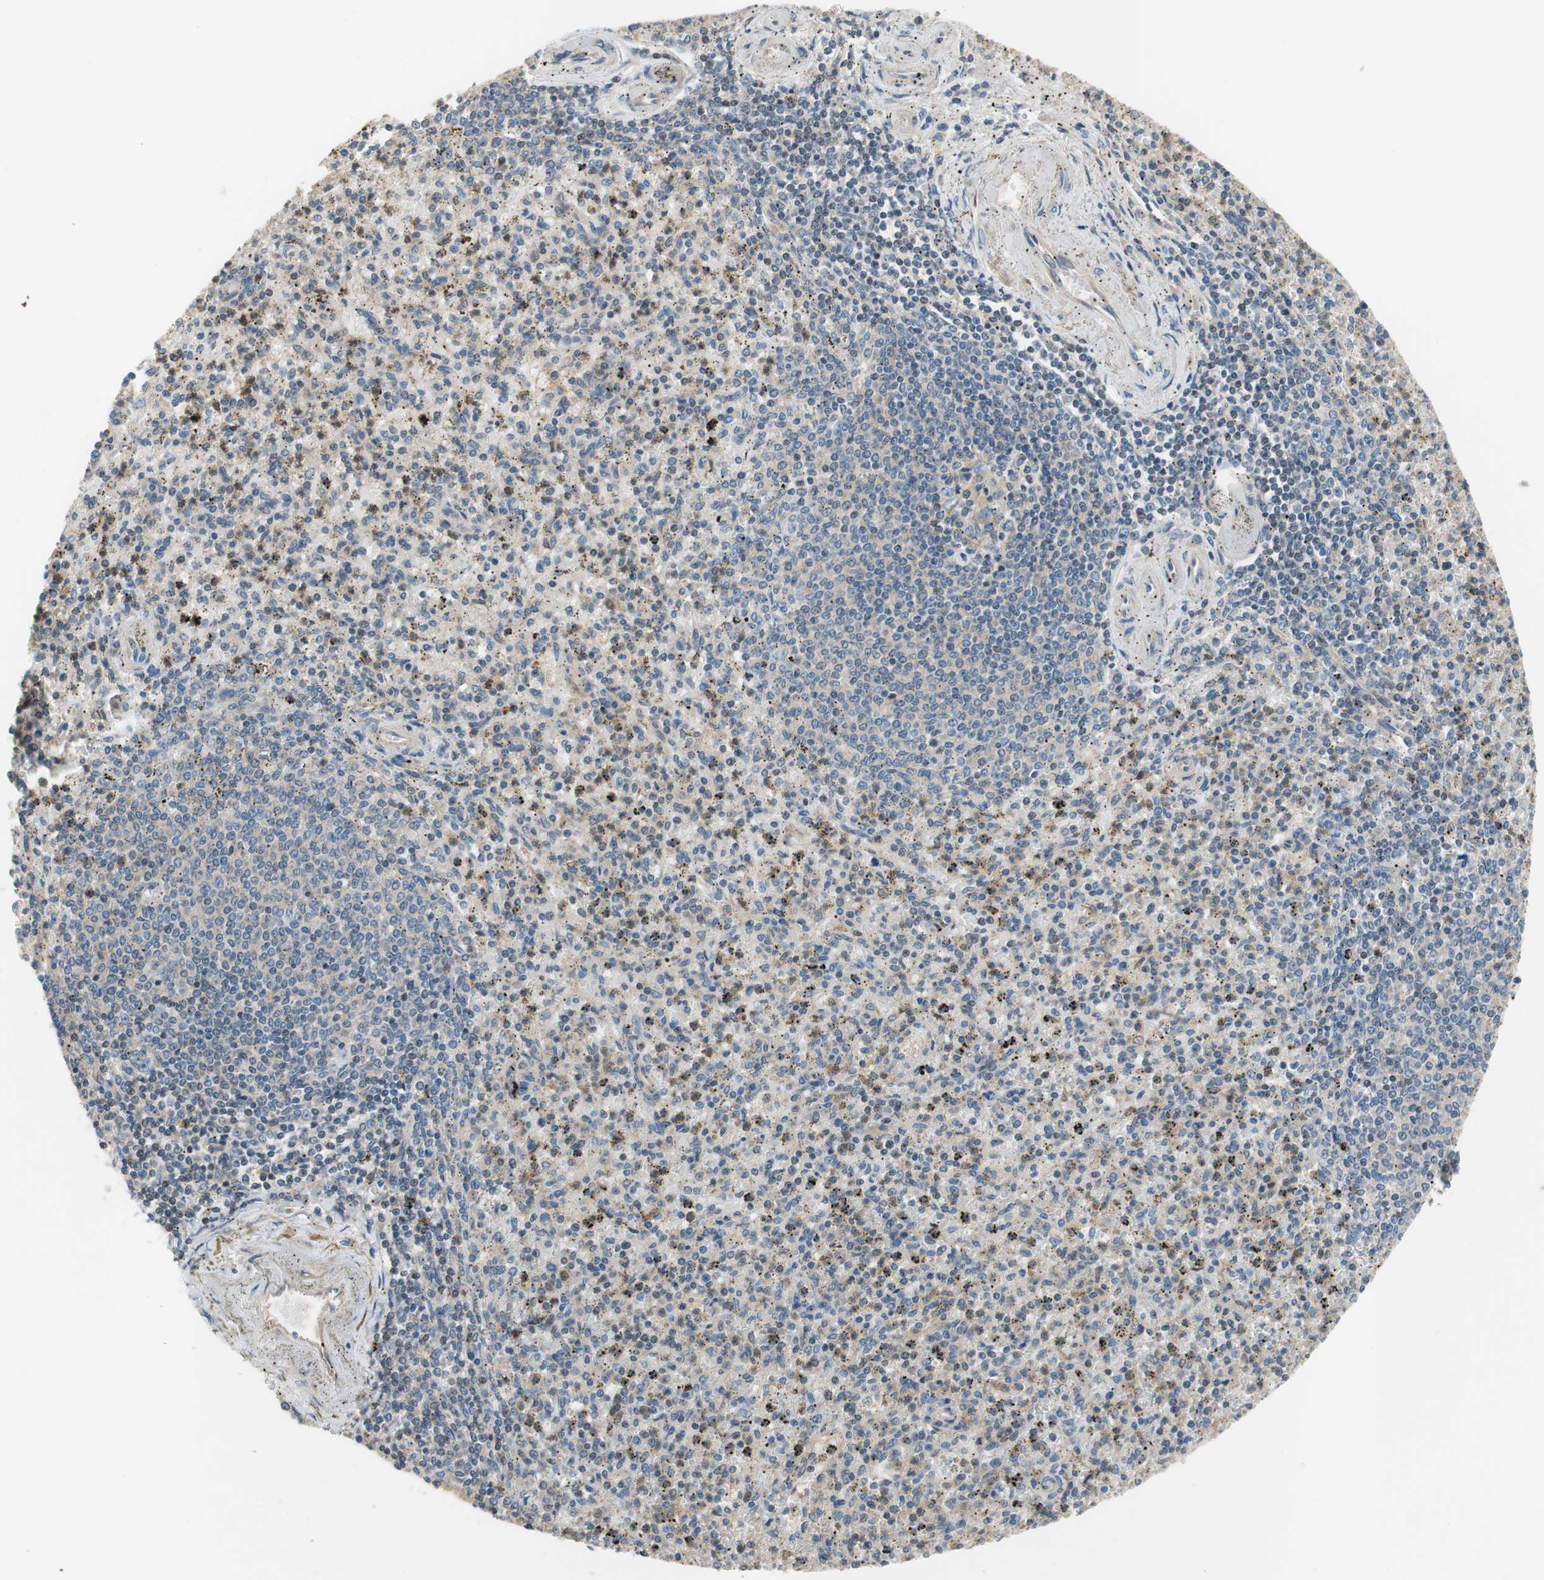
{"staining": {"intensity": "moderate", "quantity": "<25%", "location": "cytoplasmic/membranous,nuclear"}, "tissue": "spleen", "cell_type": "Cells in red pulp", "image_type": "normal", "snomed": [{"axis": "morphology", "description": "Normal tissue, NOS"}, {"axis": "topography", "description": "Spleen"}], "caption": "IHC of normal human spleen demonstrates low levels of moderate cytoplasmic/membranous,nuclear staining in about <25% of cells in red pulp. Immunohistochemistry (ihc) stains the protein in brown and the nuclei are stained blue.", "gene": "CALML3", "patient": {"sex": "male", "age": 72}}